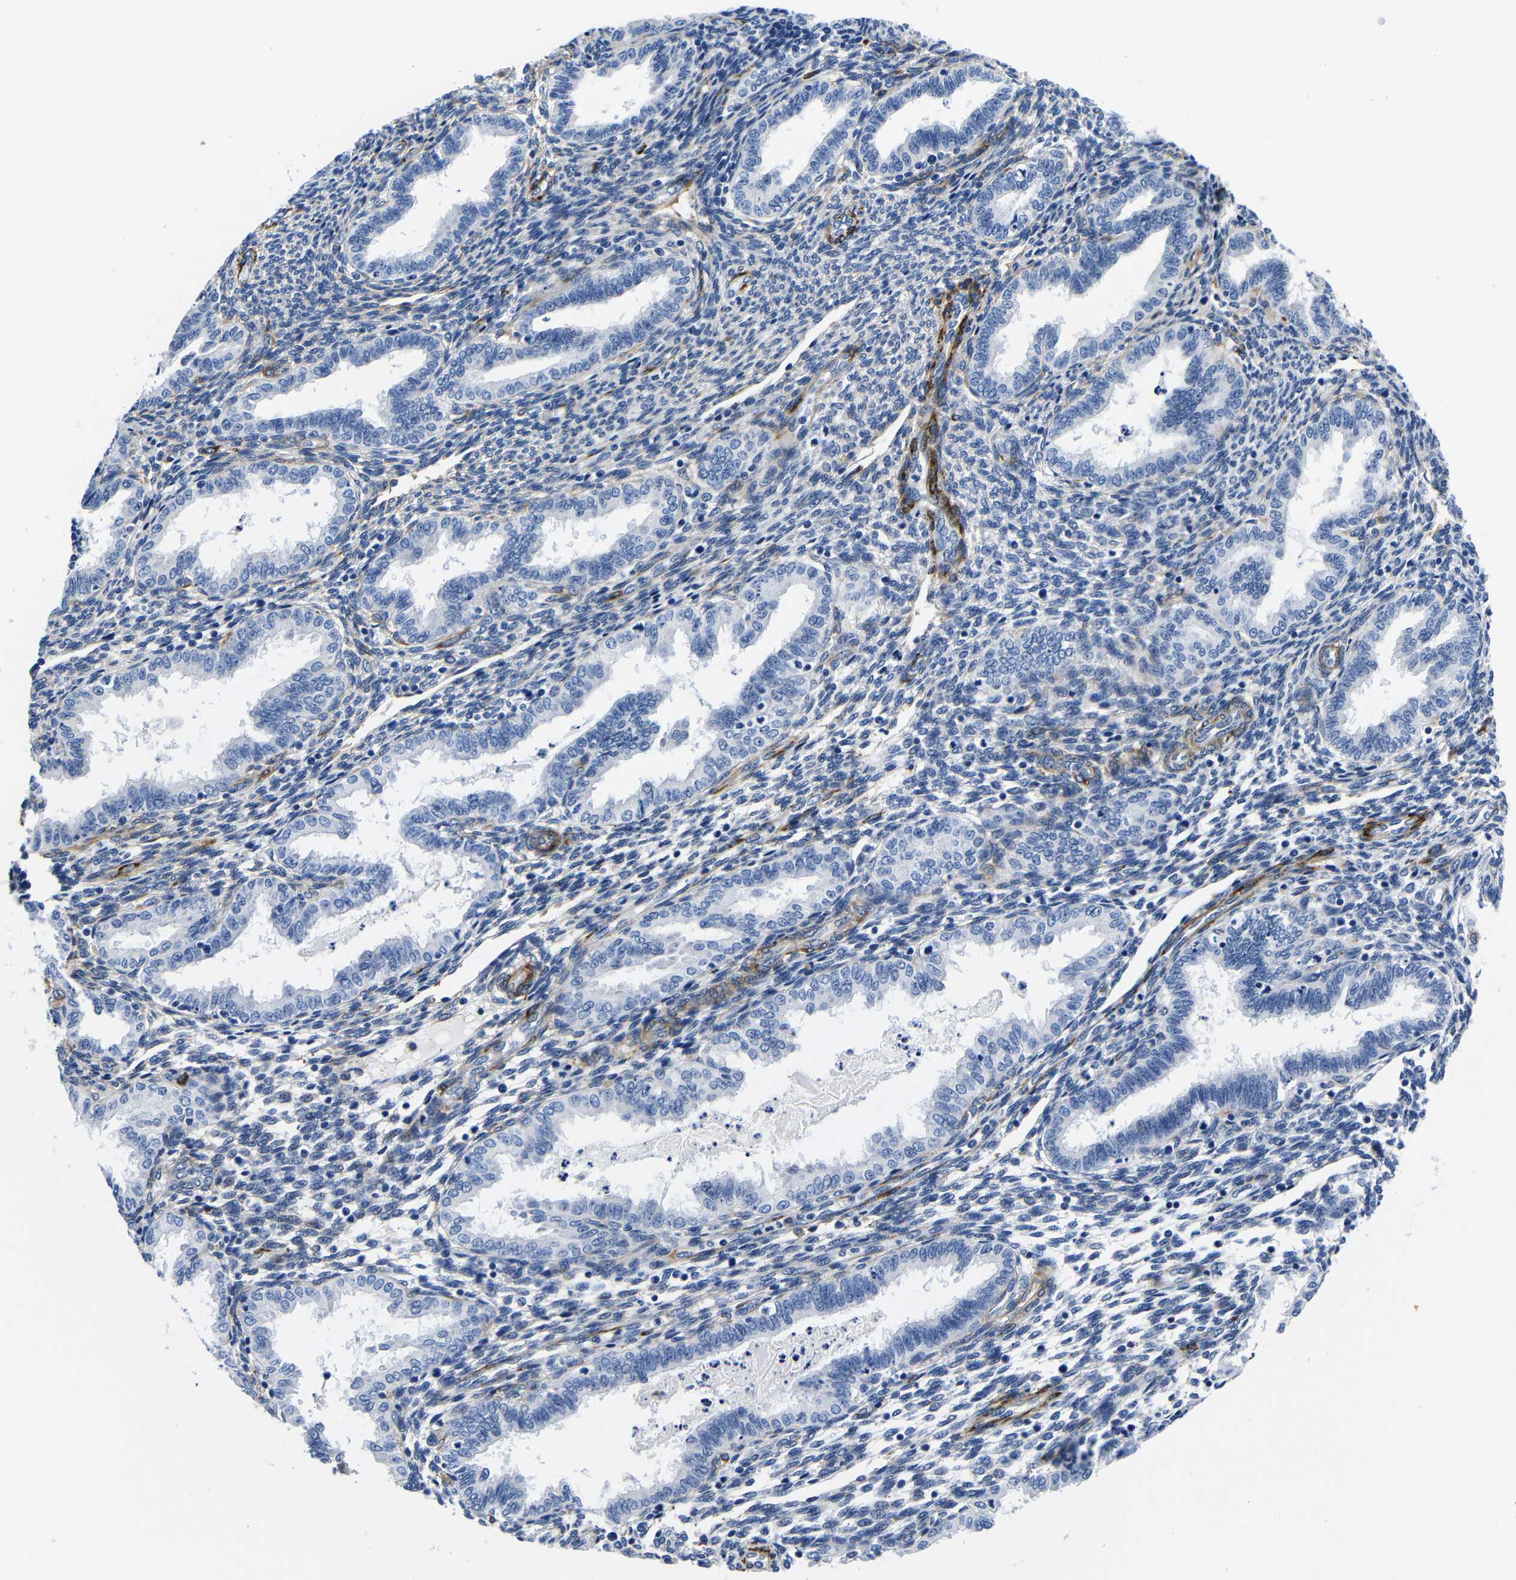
{"staining": {"intensity": "moderate", "quantity": "<25%", "location": "cytoplasmic/membranous"}, "tissue": "endometrium", "cell_type": "Cells in endometrial stroma", "image_type": "normal", "snomed": [{"axis": "morphology", "description": "Normal tissue, NOS"}, {"axis": "topography", "description": "Endometrium"}], "caption": "A photomicrograph of endometrium stained for a protein exhibits moderate cytoplasmic/membranous brown staining in cells in endometrial stroma. Nuclei are stained in blue.", "gene": "LRIG1", "patient": {"sex": "female", "age": 33}}